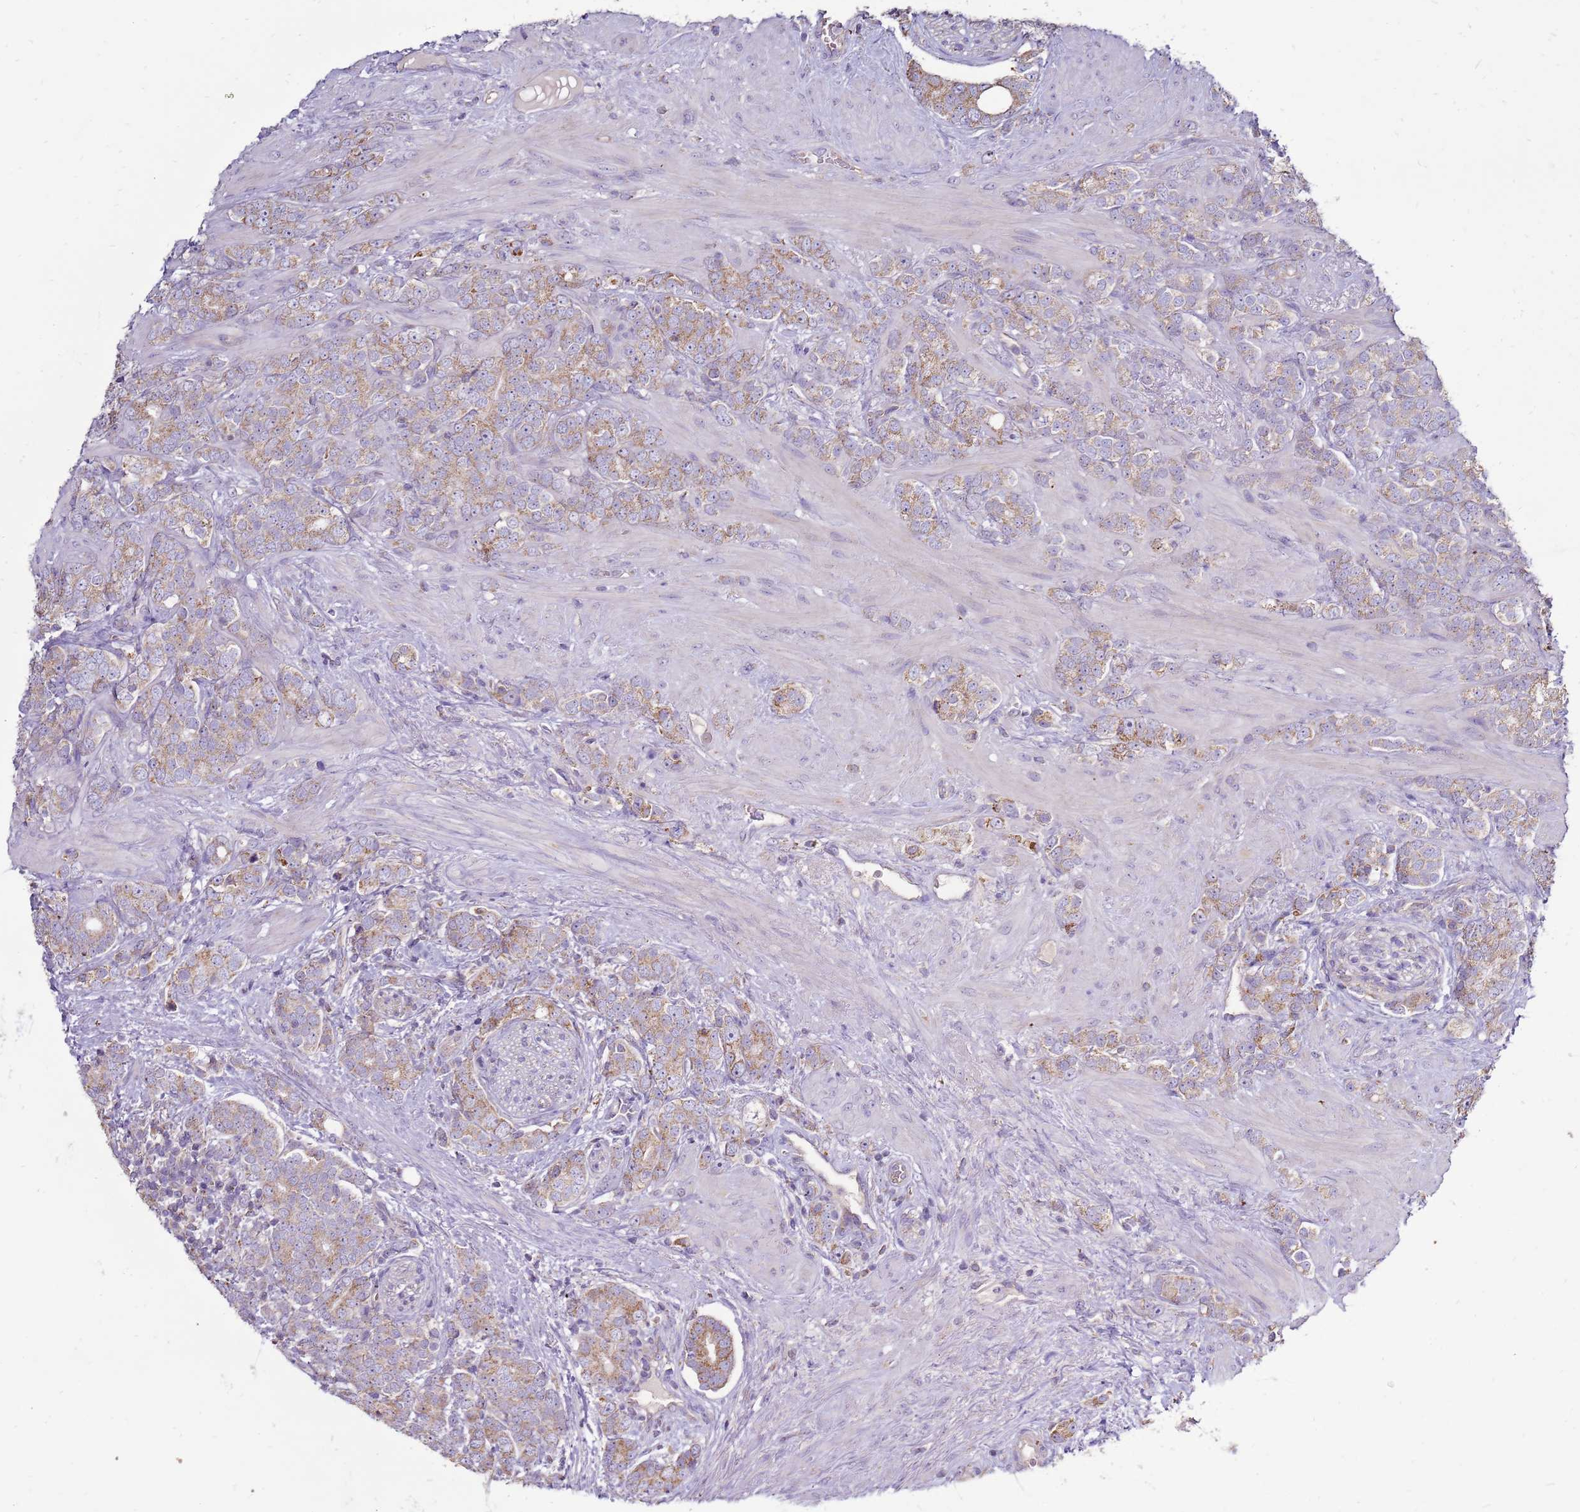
{"staining": {"intensity": "moderate", "quantity": ">75%", "location": "cytoplasmic/membranous"}, "tissue": "prostate cancer", "cell_type": "Tumor cells", "image_type": "cancer", "snomed": [{"axis": "morphology", "description": "Adenocarcinoma, High grade"}, {"axis": "topography", "description": "Prostate"}], "caption": "Tumor cells exhibit medium levels of moderate cytoplasmic/membranous expression in approximately >75% of cells in prostate cancer (high-grade adenocarcinoma). (Brightfield microscopy of DAB IHC at high magnification).", "gene": "TRAPPC4", "patient": {"sex": "male", "age": 64}}